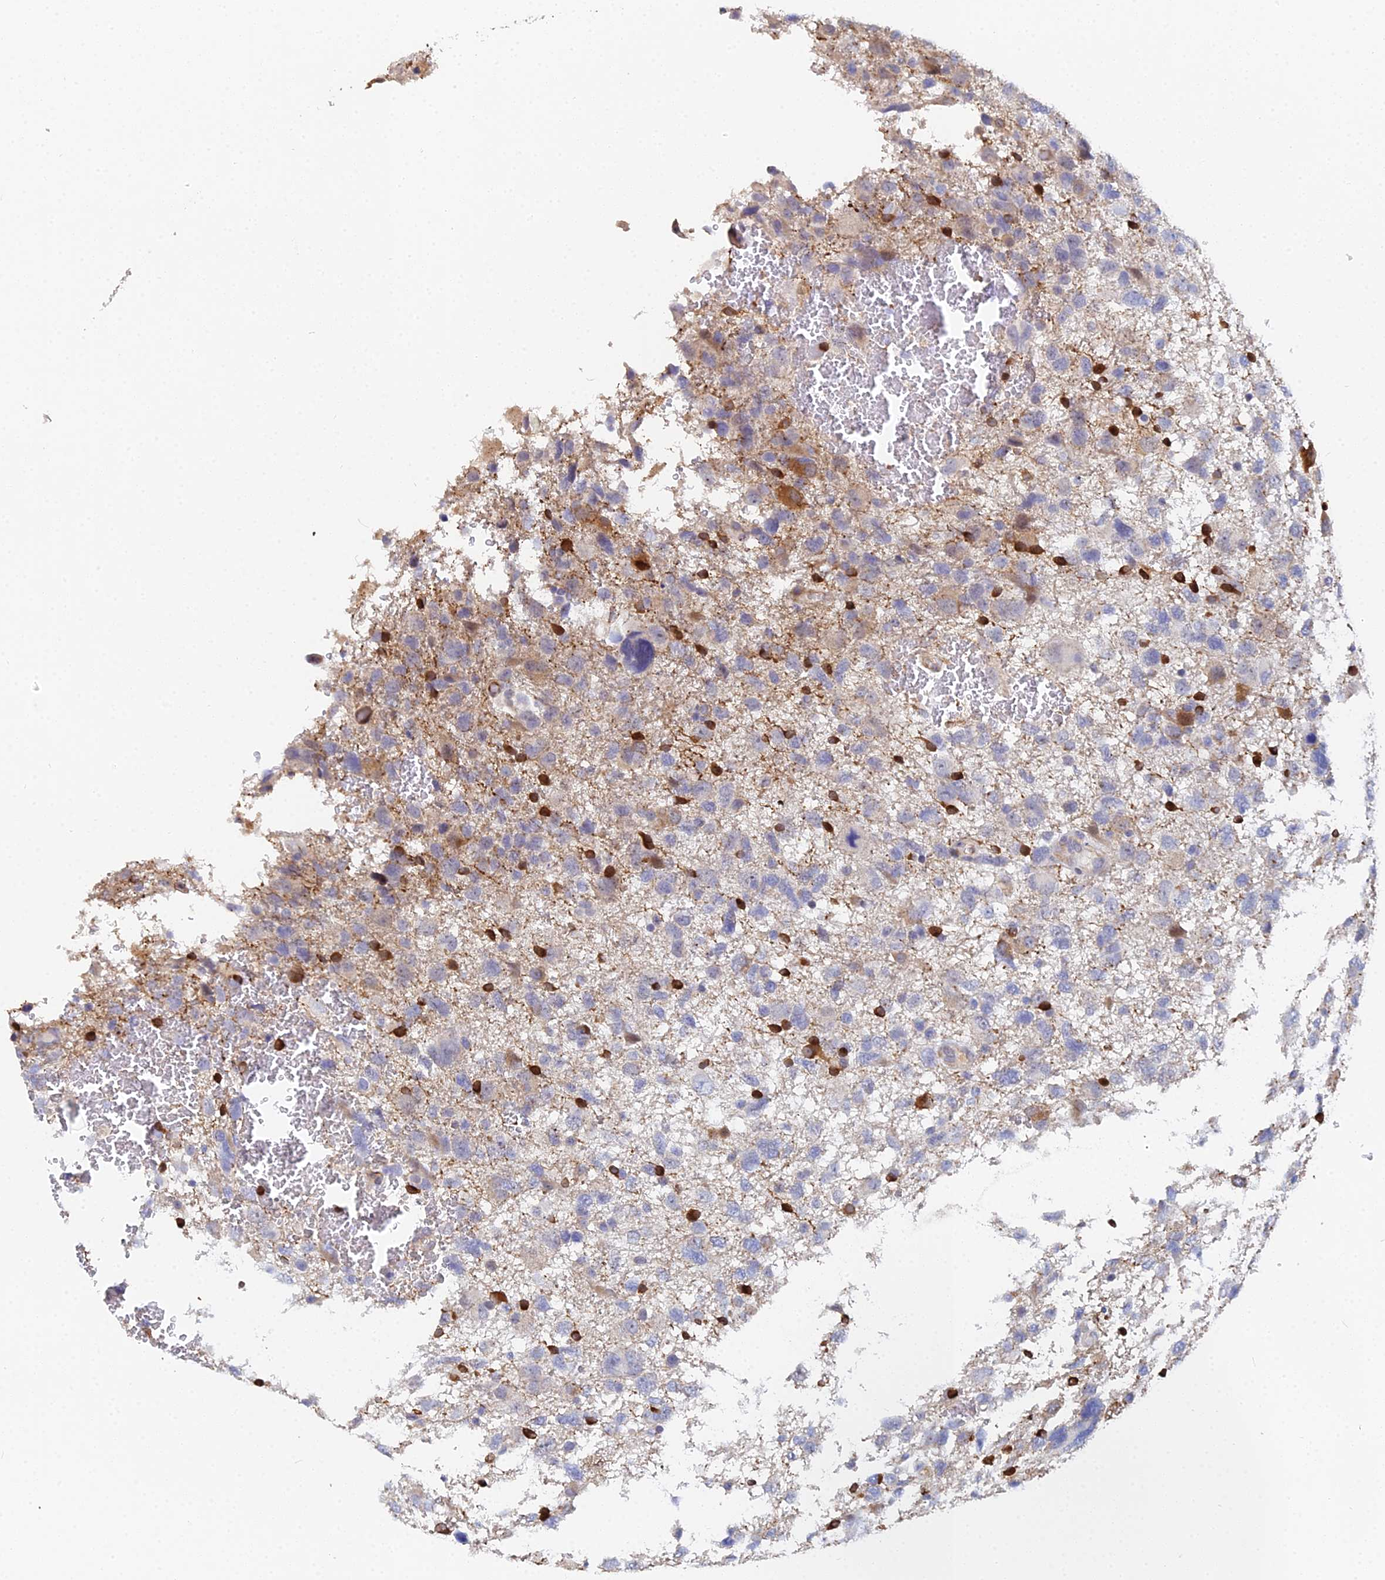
{"staining": {"intensity": "moderate", "quantity": "<25%", "location": "cytoplasmic/membranous"}, "tissue": "glioma", "cell_type": "Tumor cells", "image_type": "cancer", "snomed": [{"axis": "morphology", "description": "Glioma, malignant, High grade"}, {"axis": "topography", "description": "Brain"}], "caption": "An IHC micrograph of tumor tissue is shown. Protein staining in brown labels moderate cytoplasmic/membranous positivity in malignant high-grade glioma within tumor cells.", "gene": "ENSG00000268674", "patient": {"sex": "male", "age": 61}}